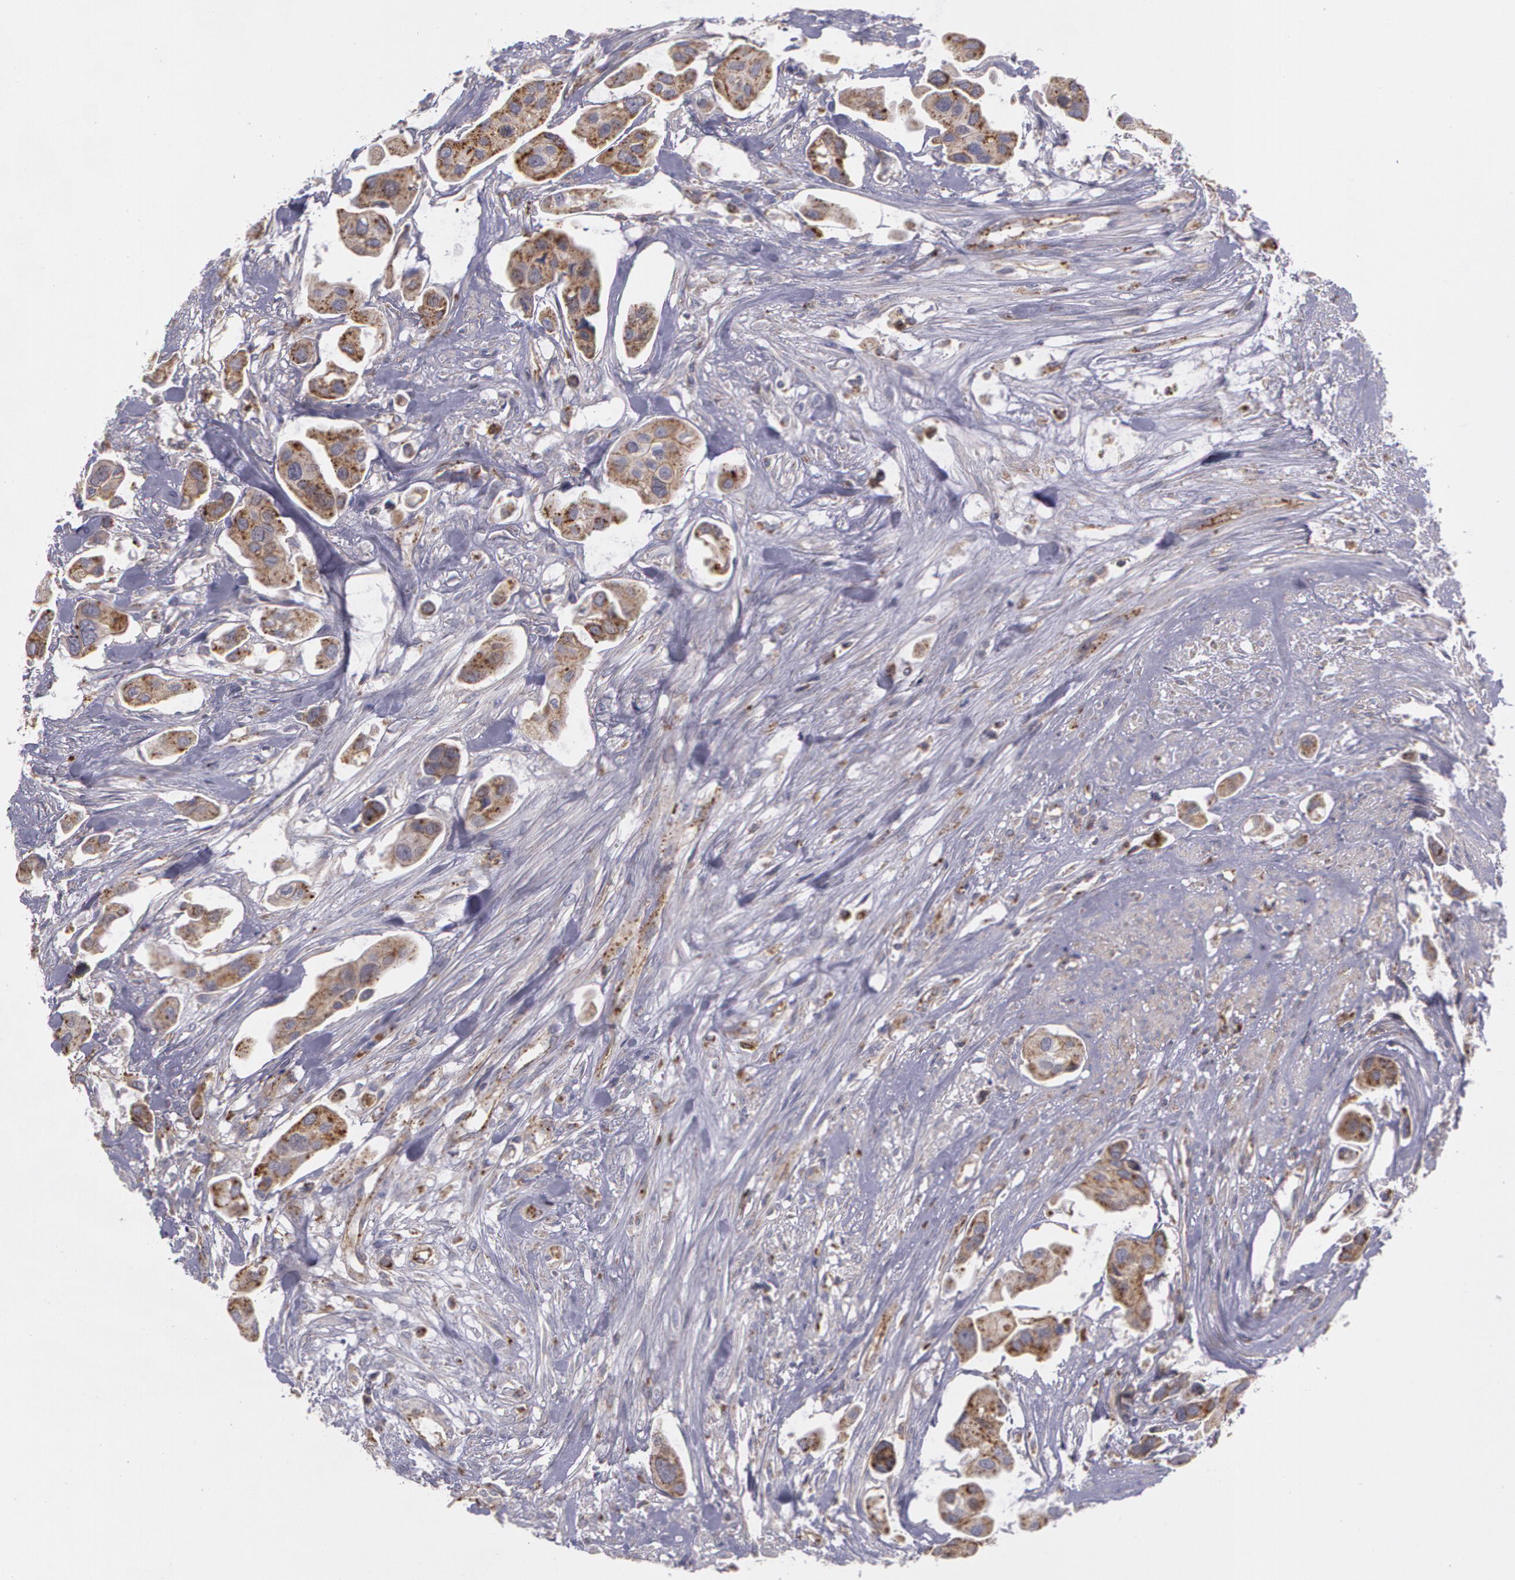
{"staining": {"intensity": "strong", "quantity": ">75%", "location": "cytoplasmic/membranous"}, "tissue": "urothelial cancer", "cell_type": "Tumor cells", "image_type": "cancer", "snomed": [{"axis": "morphology", "description": "Adenocarcinoma, NOS"}, {"axis": "topography", "description": "Urinary bladder"}], "caption": "Immunohistochemistry (IHC) (DAB (3,3'-diaminobenzidine)) staining of urothelial cancer exhibits strong cytoplasmic/membranous protein expression in about >75% of tumor cells. Using DAB (brown) and hematoxylin (blue) stains, captured at high magnification using brightfield microscopy.", "gene": "FLOT2", "patient": {"sex": "male", "age": 61}}